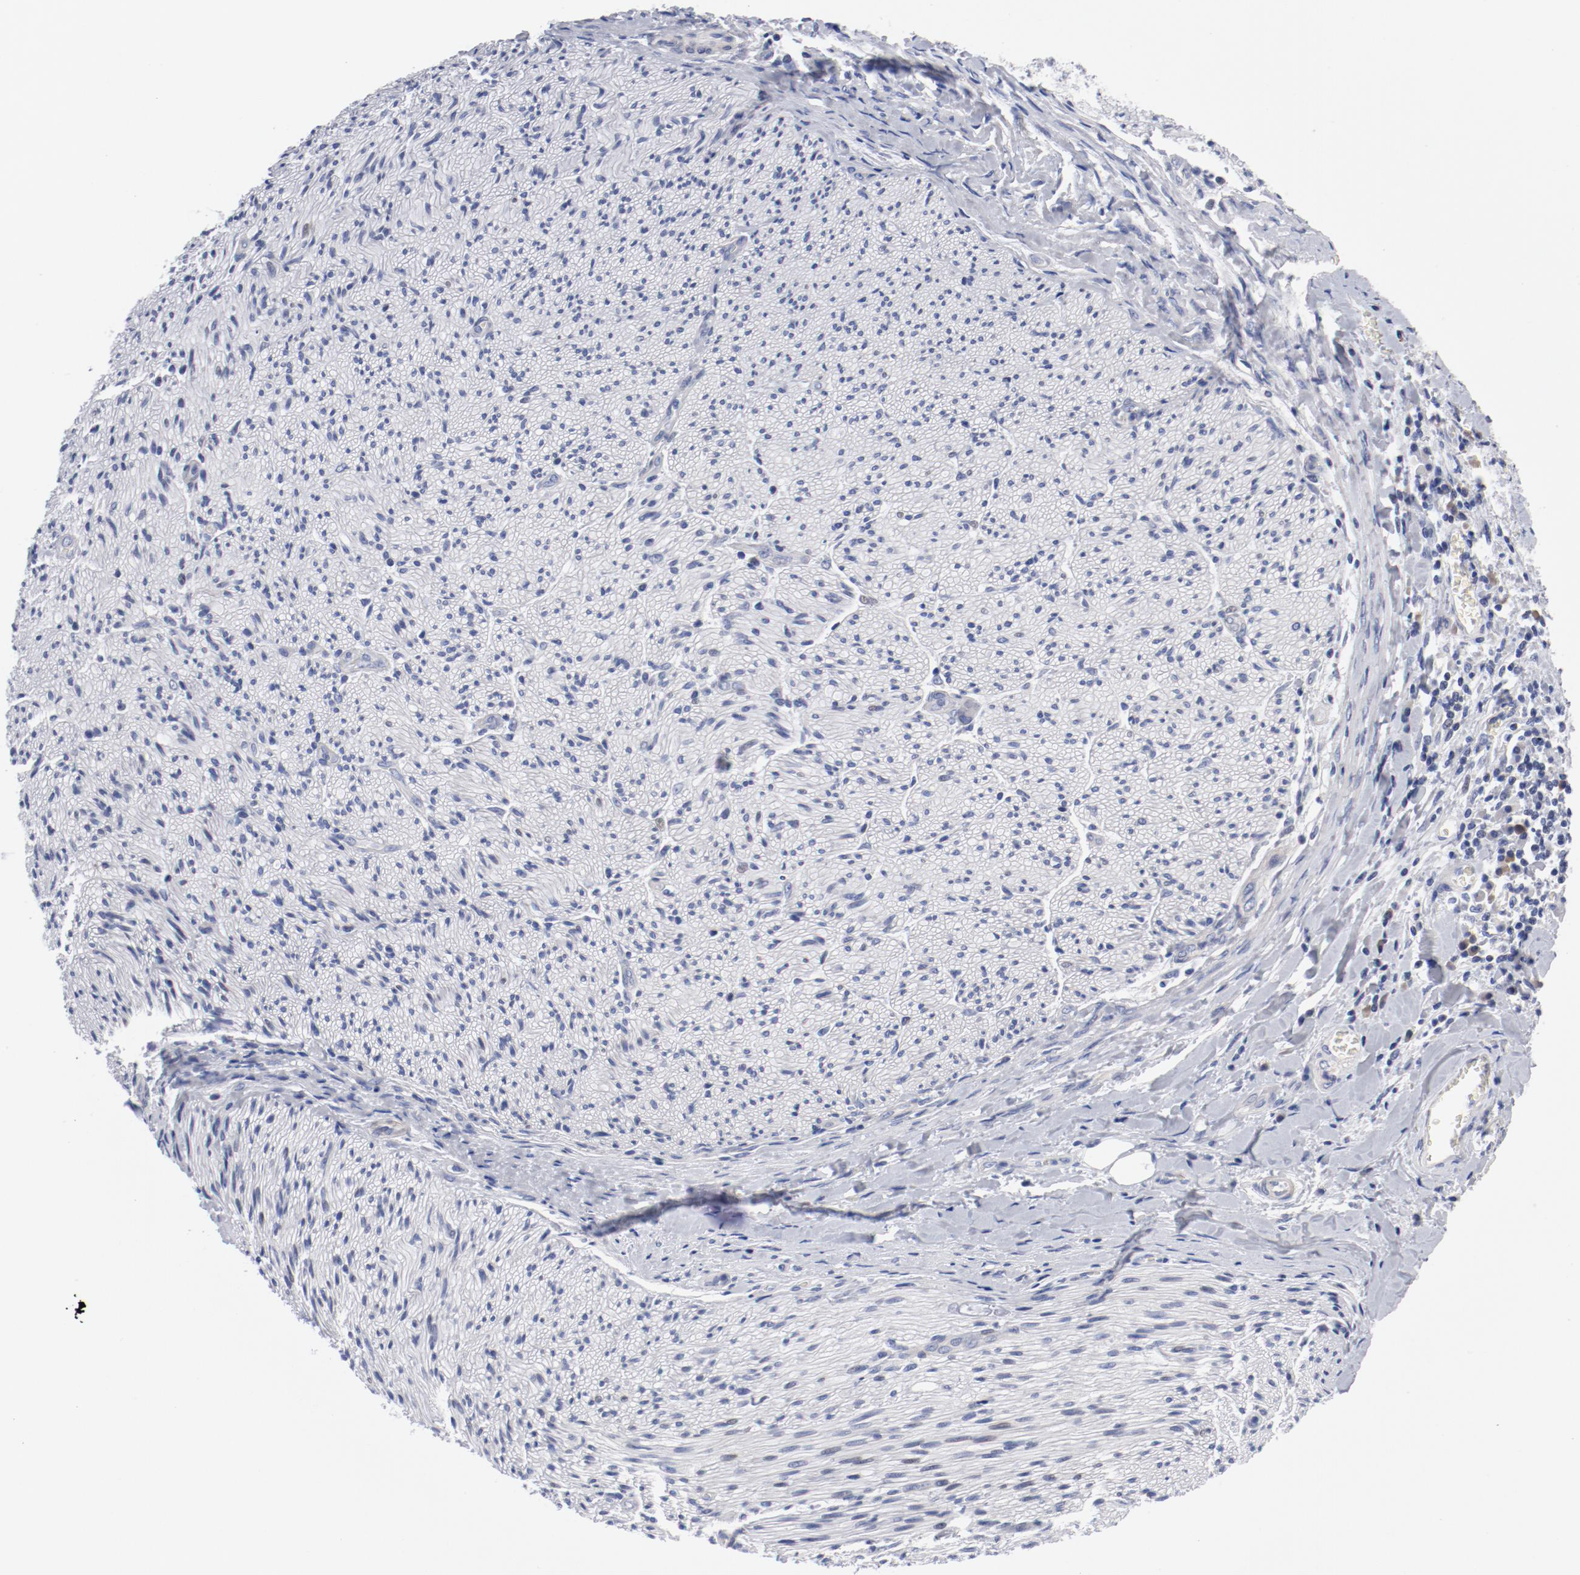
{"staining": {"intensity": "negative", "quantity": "none", "location": "none"}, "tissue": "liver cancer", "cell_type": "Tumor cells", "image_type": "cancer", "snomed": [{"axis": "morphology", "description": "Cholangiocarcinoma"}, {"axis": "topography", "description": "Liver"}], "caption": "Immunohistochemistry micrograph of neoplastic tissue: liver cholangiocarcinoma stained with DAB (3,3'-diaminobenzidine) exhibits no significant protein positivity in tumor cells.", "gene": "KCNK13", "patient": {"sex": "male", "age": 58}}